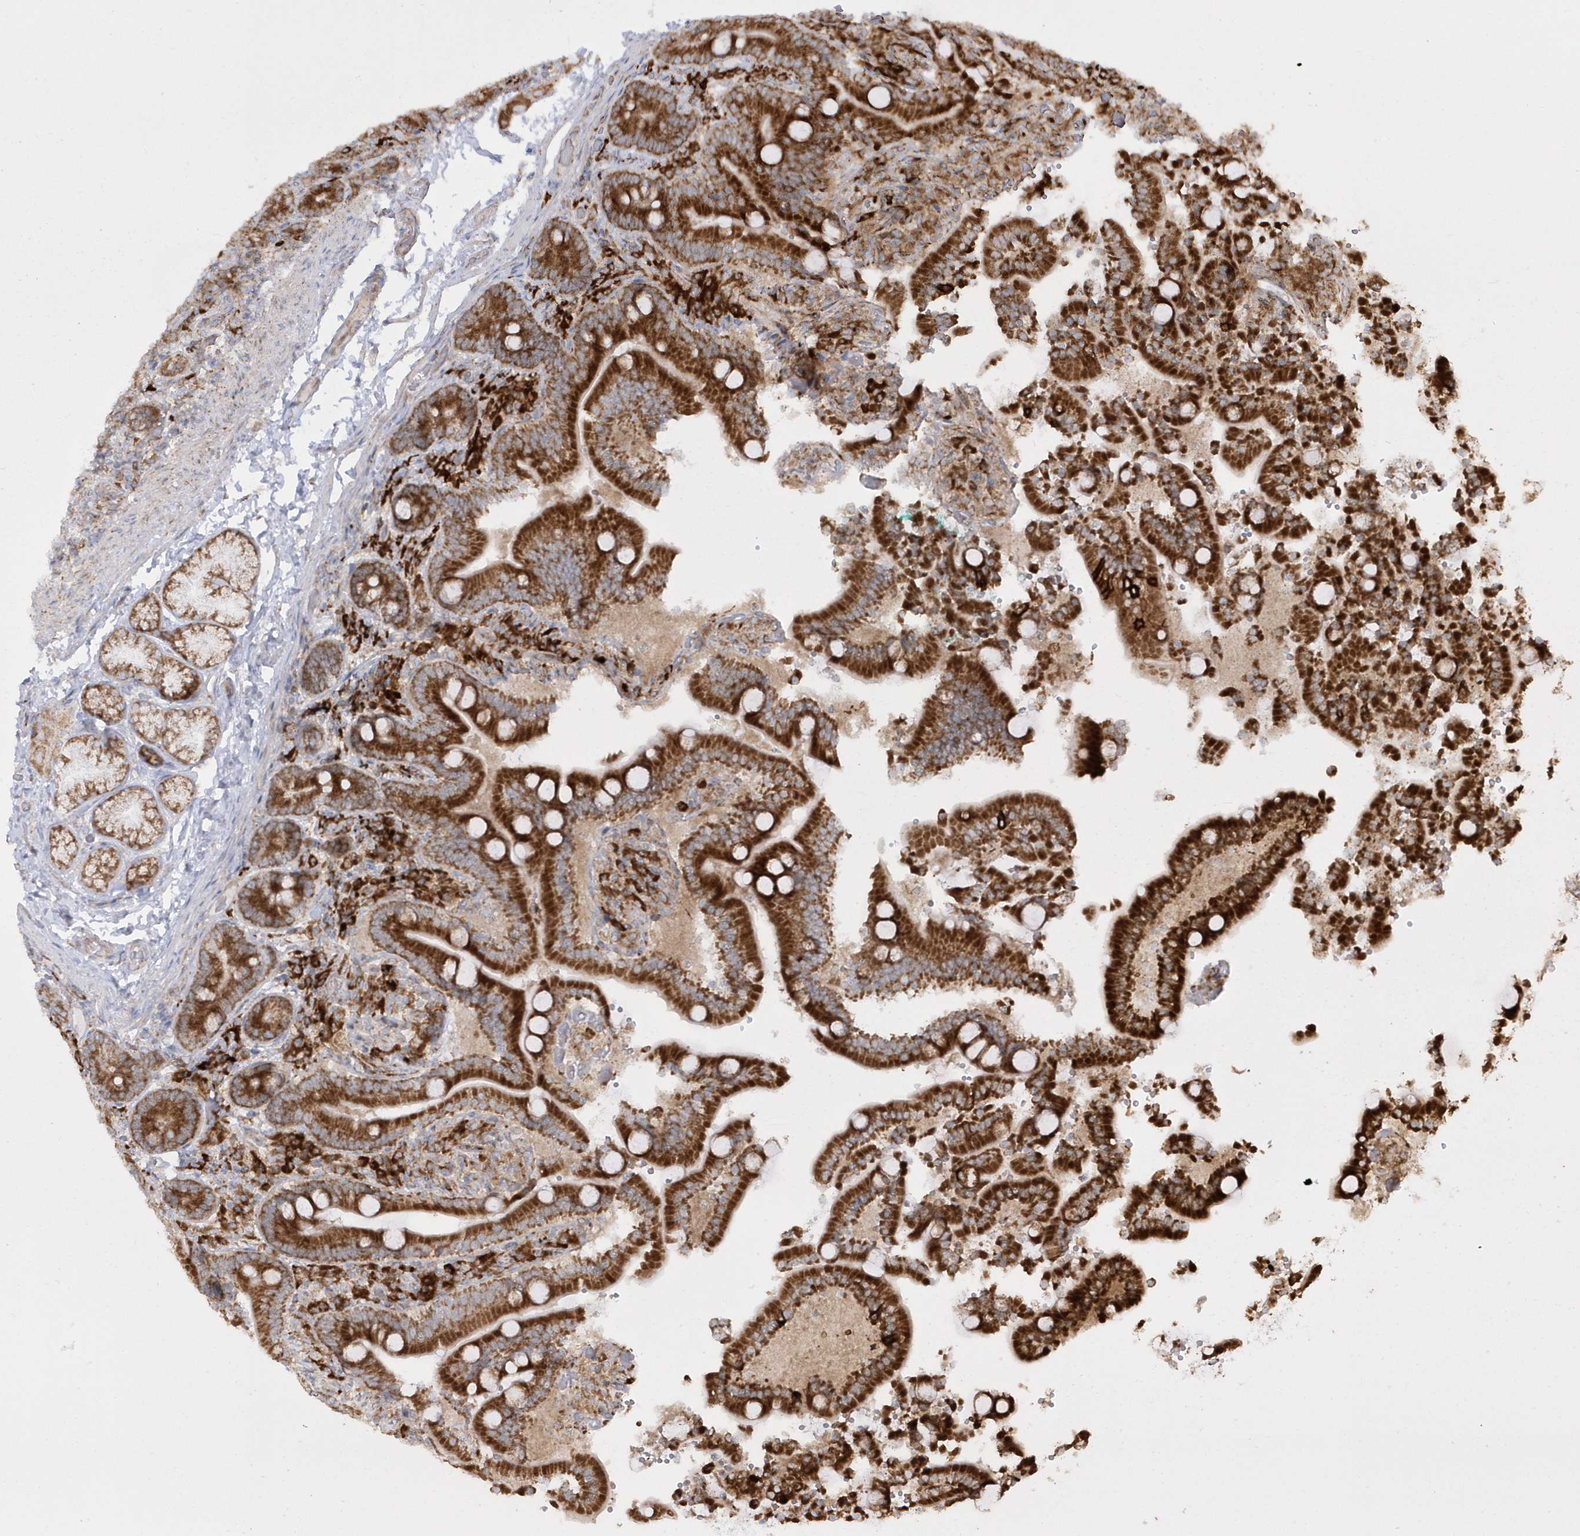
{"staining": {"intensity": "strong", "quantity": ">75%", "location": "cytoplasmic/membranous"}, "tissue": "duodenum", "cell_type": "Glandular cells", "image_type": "normal", "snomed": [{"axis": "morphology", "description": "Normal tissue, NOS"}, {"axis": "topography", "description": "Duodenum"}], "caption": "Protein staining of benign duodenum shows strong cytoplasmic/membranous expression in approximately >75% of glandular cells.", "gene": "SH3BP2", "patient": {"sex": "female", "age": 62}}